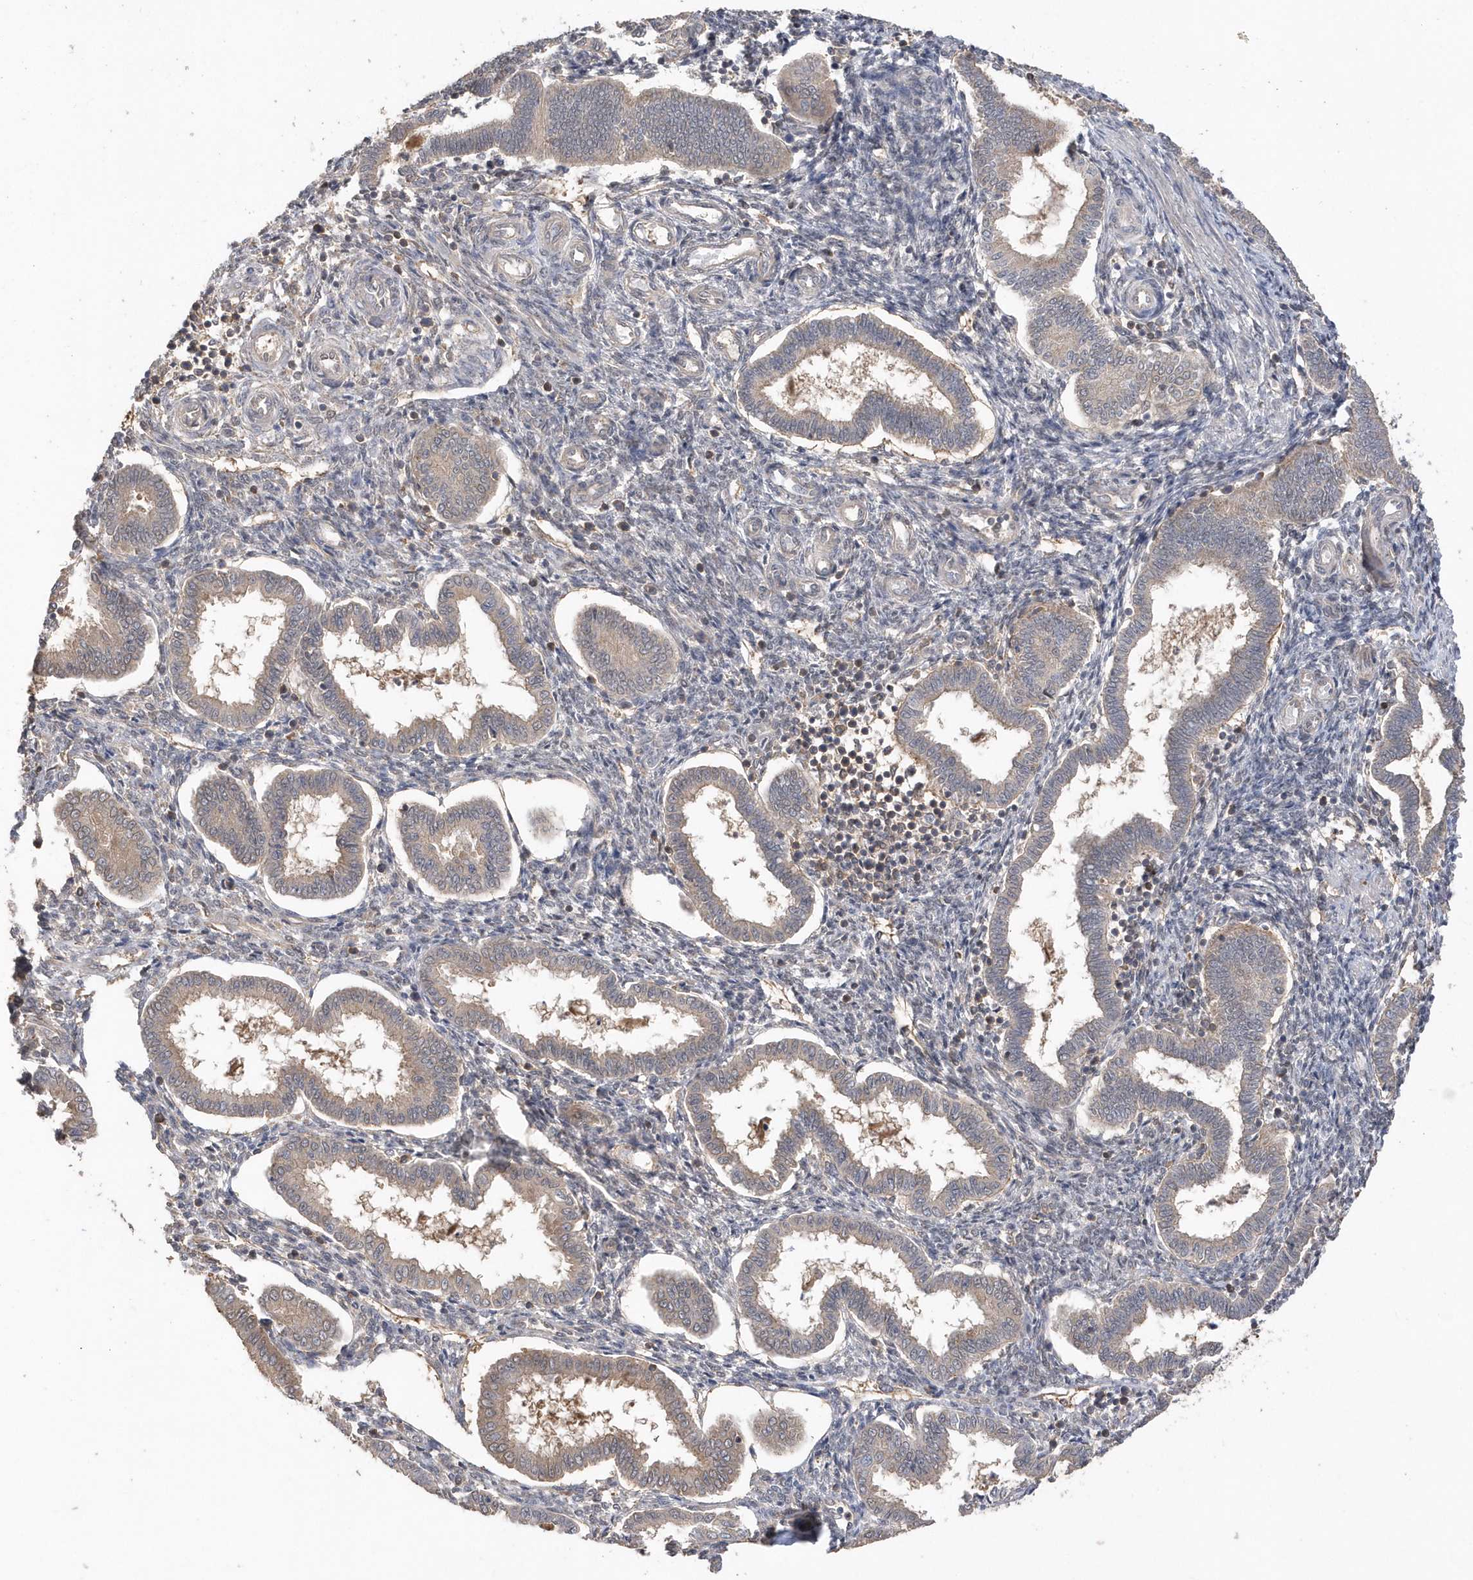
{"staining": {"intensity": "negative", "quantity": "none", "location": "none"}, "tissue": "endometrium", "cell_type": "Cells in endometrial stroma", "image_type": "normal", "snomed": [{"axis": "morphology", "description": "Normal tissue, NOS"}, {"axis": "topography", "description": "Endometrium"}], "caption": "The micrograph shows no significant expression in cells in endometrial stroma of endometrium. The staining was performed using DAB to visualize the protein expression in brown, while the nuclei were stained in blue with hematoxylin (Magnification: 20x).", "gene": "RPEL1", "patient": {"sex": "female", "age": 24}}